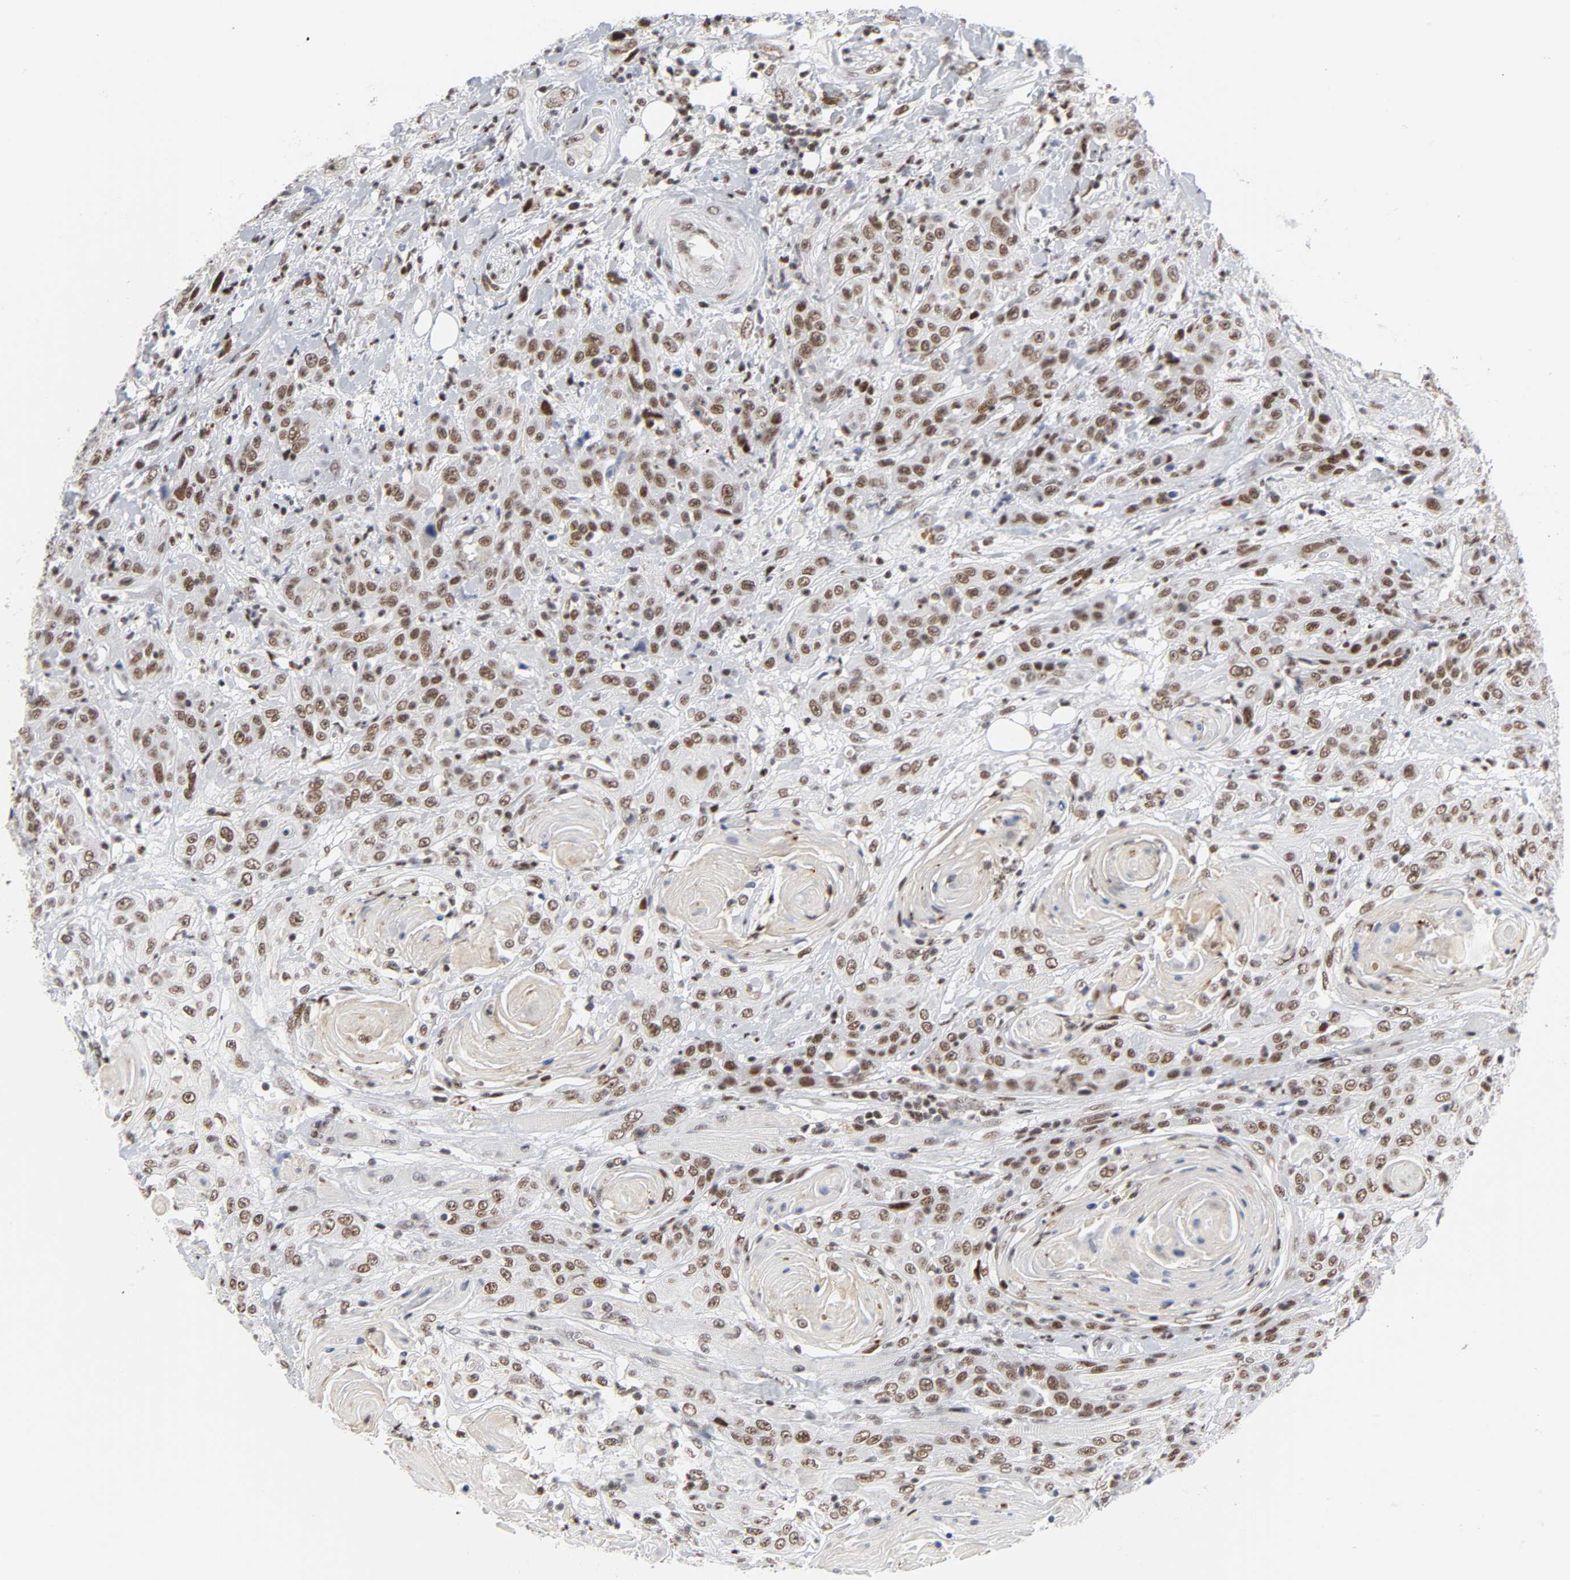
{"staining": {"intensity": "moderate", "quantity": ">75%", "location": "nuclear"}, "tissue": "head and neck cancer", "cell_type": "Tumor cells", "image_type": "cancer", "snomed": [{"axis": "morphology", "description": "Squamous cell carcinoma, NOS"}, {"axis": "topography", "description": "Head-Neck"}], "caption": "Immunohistochemistry histopathology image of human squamous cell carcinoma (head and neck) stained for a protein (brown), which demonstrates medium levels of moderate nuclear positivity in approximately >75% of tumor cells.", "gene": "CREBBP", "patient": {"sex": "female", "age": 84}}